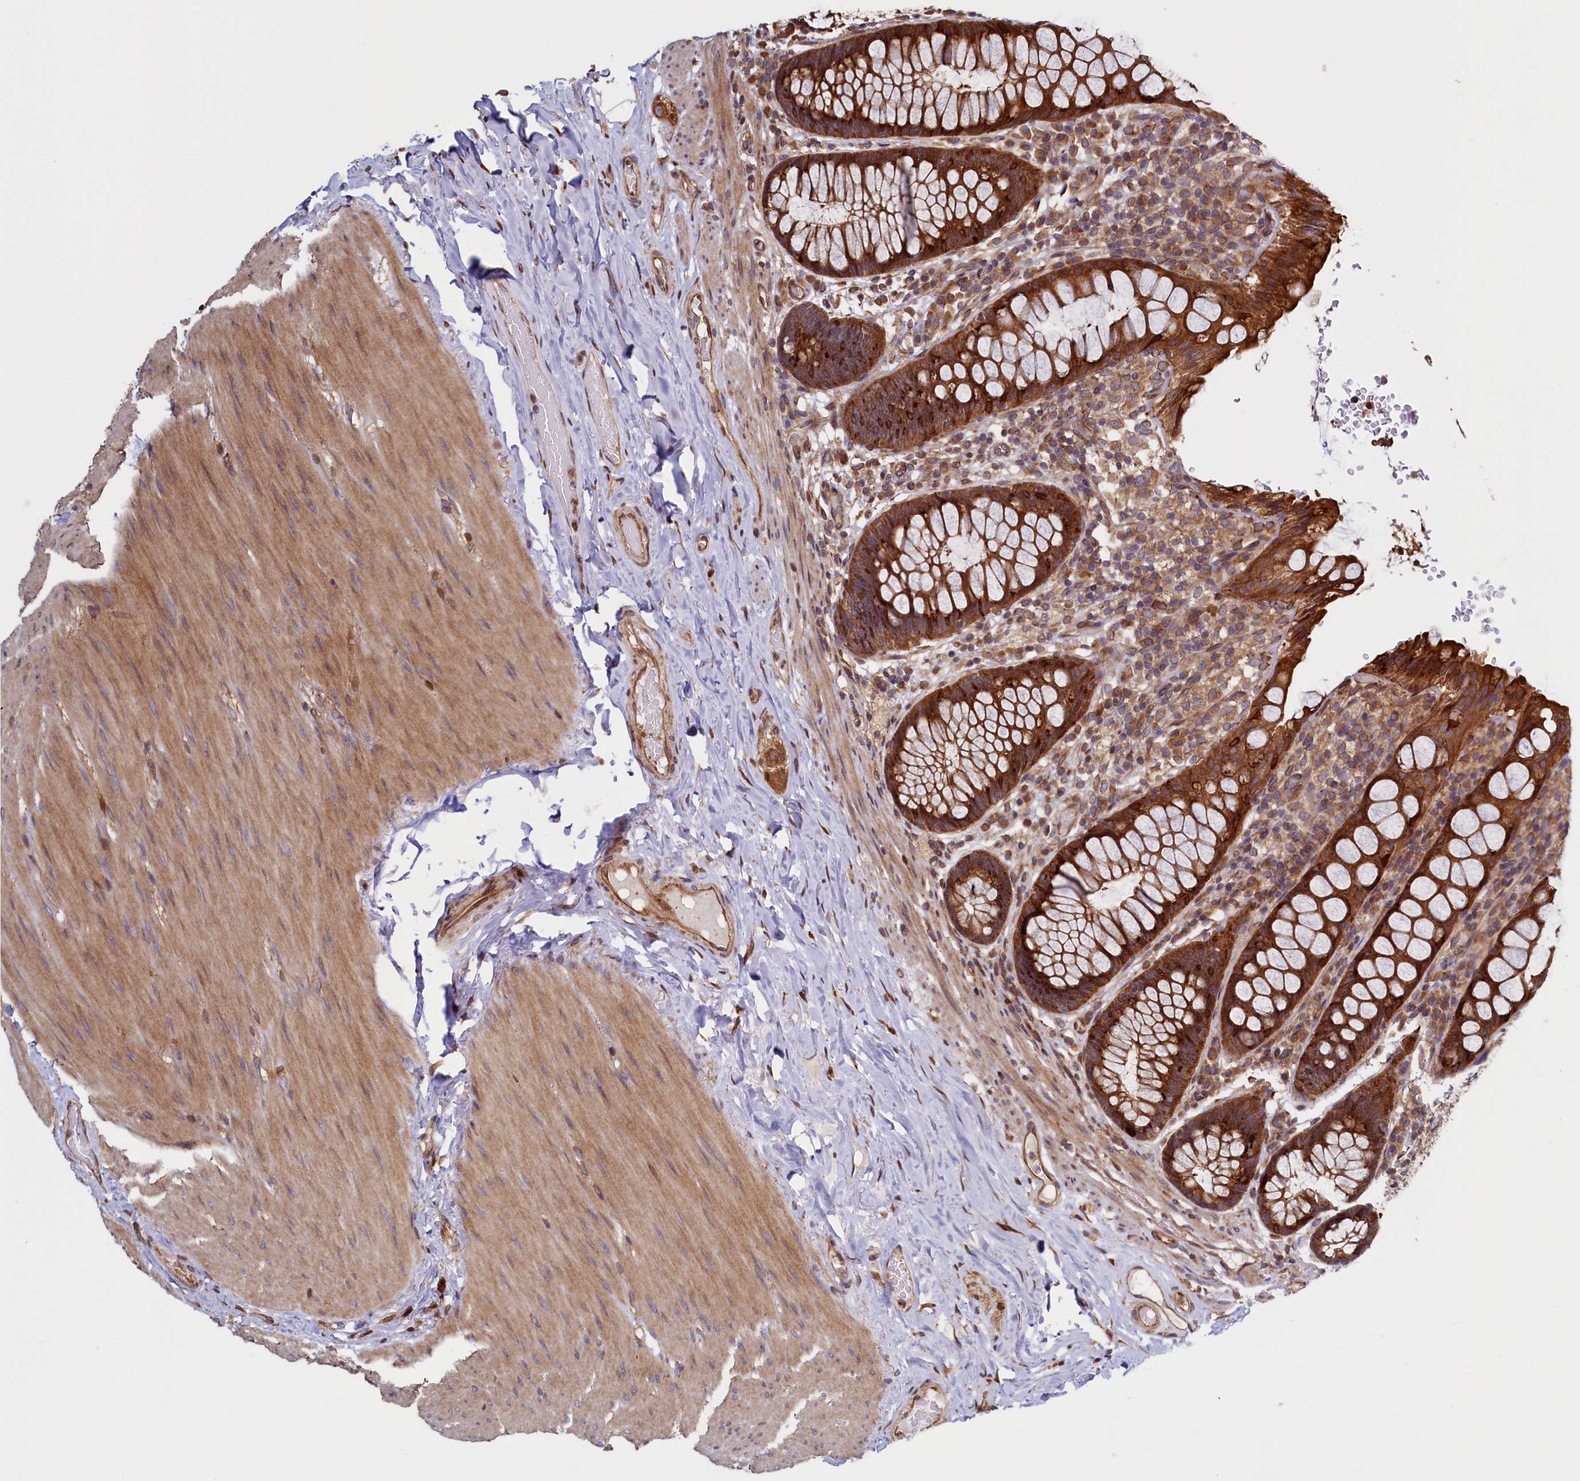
{"staining": {"intensity": "strong", "quantity": ">75%", "location": "cytoplasmic/membranous"}, "tissue": "rectum", "cell_type": "Glandular cells", "image_type": "normal", "snomed": [{"axis": "morphology", "description": "Normal tissue, NOS"}, {"axis": "topography", "description": "Rectum"}], "caption": "Immunohistochemical staining of benign rectum demonstrates >75% levels of strong cytoplasmic/membranous protein staining in about >75% of glandular cells.", "gene": "ATXN2L", "patient": {"sex": "male", "age": 83}}